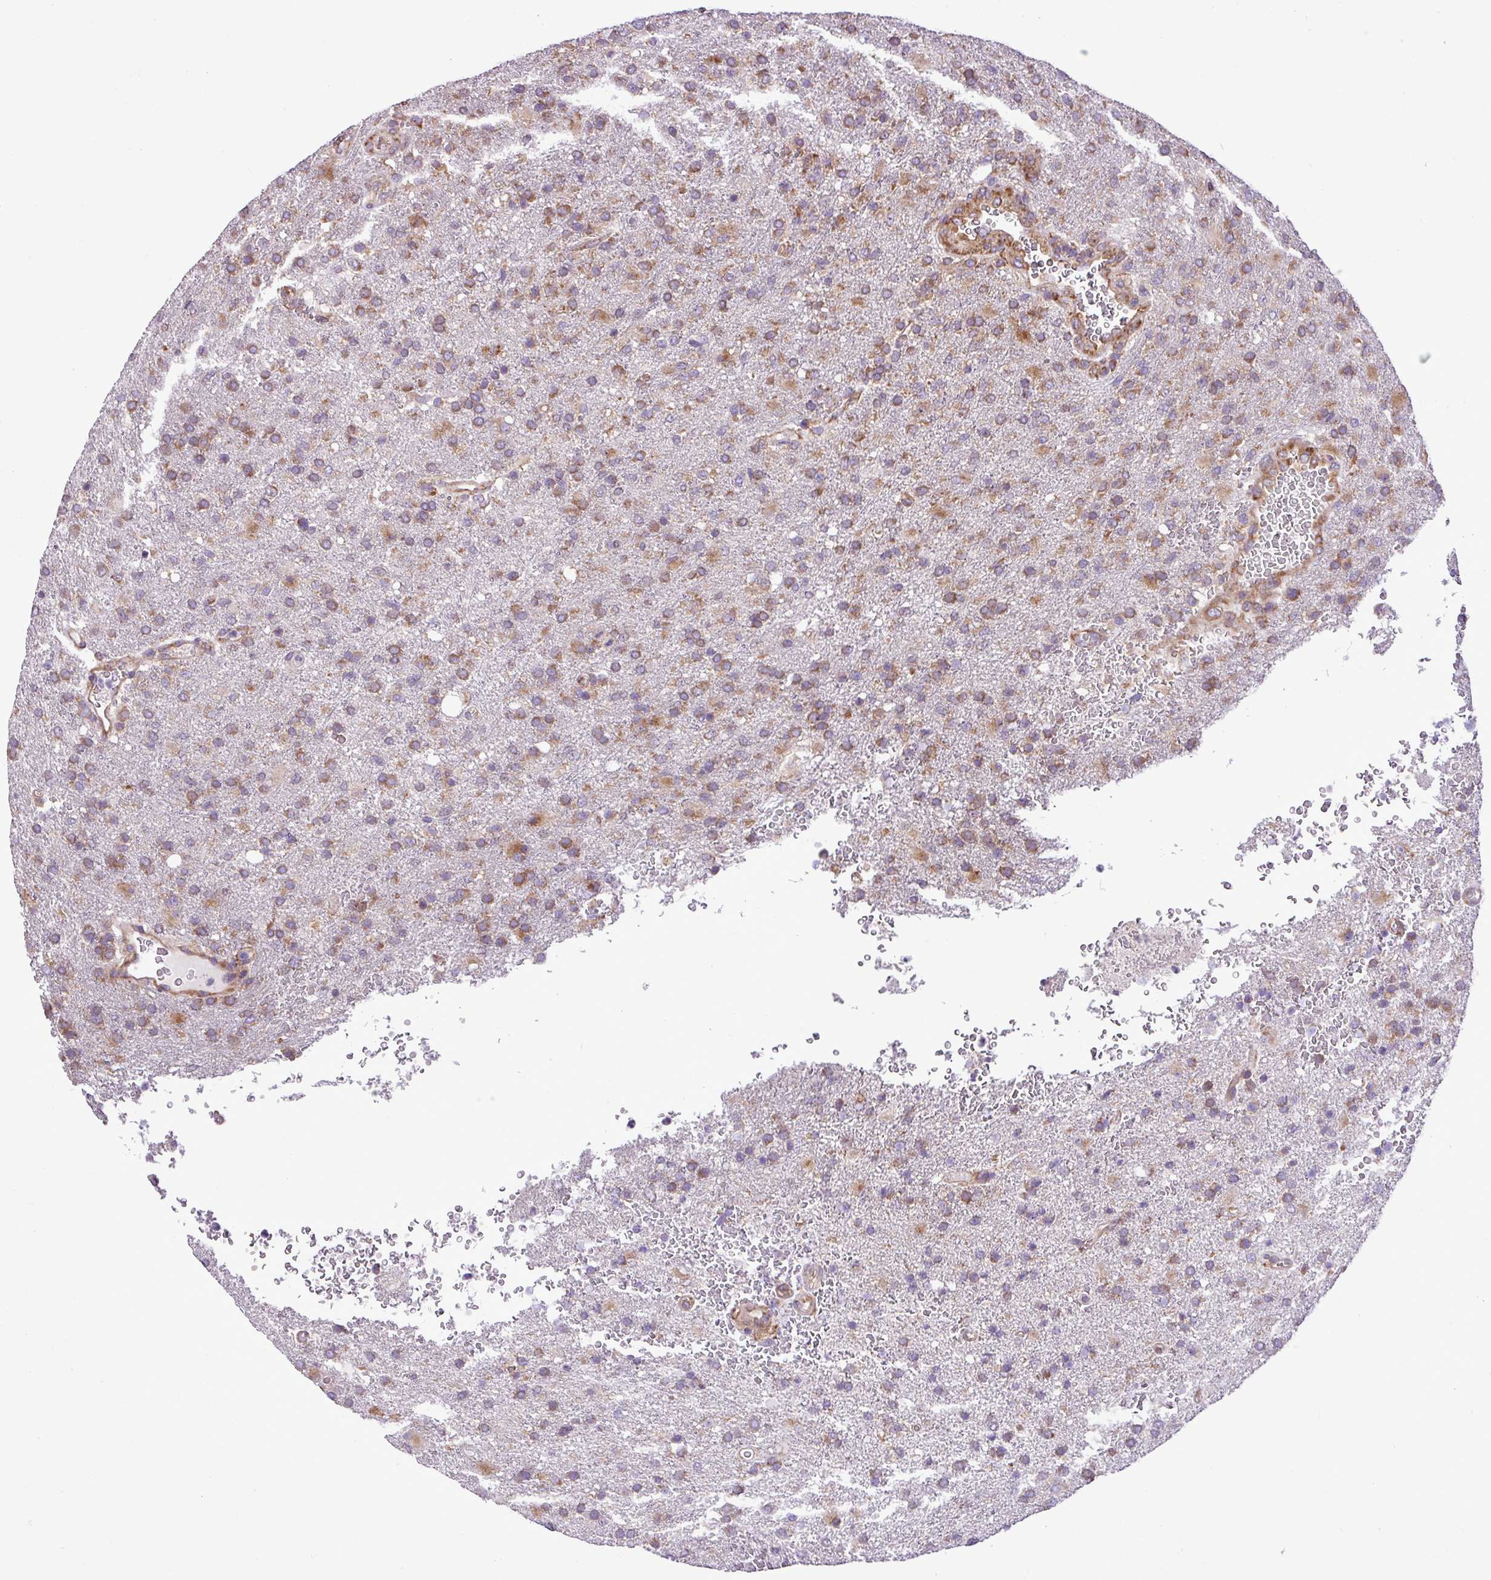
{"staining": {"intensity": "moderate", "quantity": "25%-75%", "location": "cytoplasmic/membranous"}, "tissue": "glioma", "cell_type": "Tumor cells", "image_type": "cancer", "snomed": [{"axis": "morphology", "description": "Glioma, malignant, High grade"}, {"axis": "topography", "description": "Brain"}], "caption": "Immunohistochemical staining of malignant glioma (high-grade) displays medium levels of moderate cytoplasmic/membranous protein positivity in about 25%-75% of tumor cells.", "gene": "RPL13", "patient": {"sex": "female", "age": 74}}